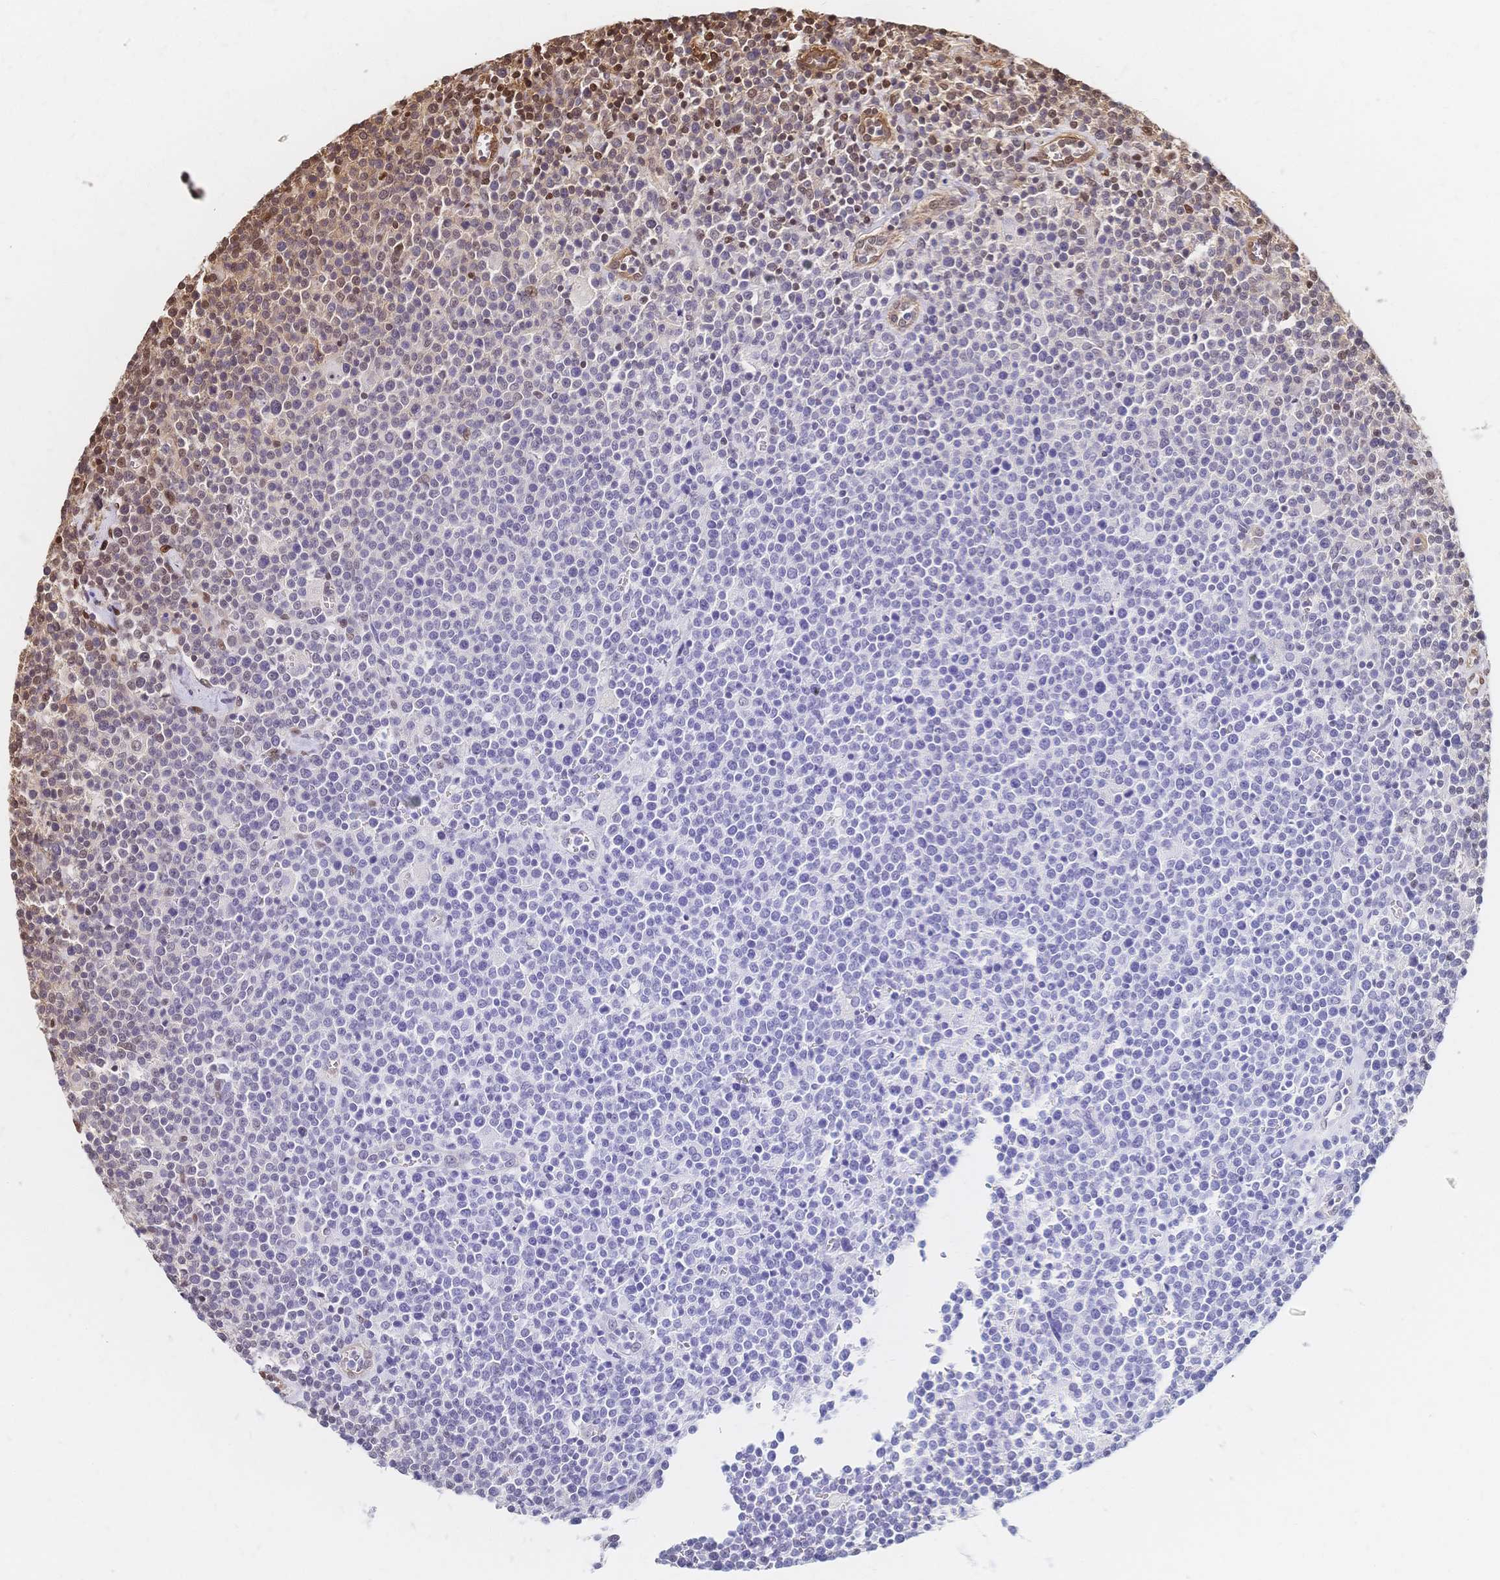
{"staining": {"intensity": "moderate", "quantity": "<25%", "location": "nuclear"}, "tissue": "lymphoma", "cell_type": "Tumor cells", "image_type": "cancer", "snomed": [{"axis": "morphology", "description": "Malignant lymphoma, non-Hodgkin's type, High grade"}, {"axis": "topography", "description": "Lymph node"}], "caption": "DAB (3,3'-diaminobenzidine) immunohistochemical staining of lymphoma reveals moderate nuclear protein staining in approximately <25% of tumor cells. (DAB IHC with brightfield microscopy, high magnification).", "gene": "HDGF", "patient": {"sex": "male", "age": 61}}